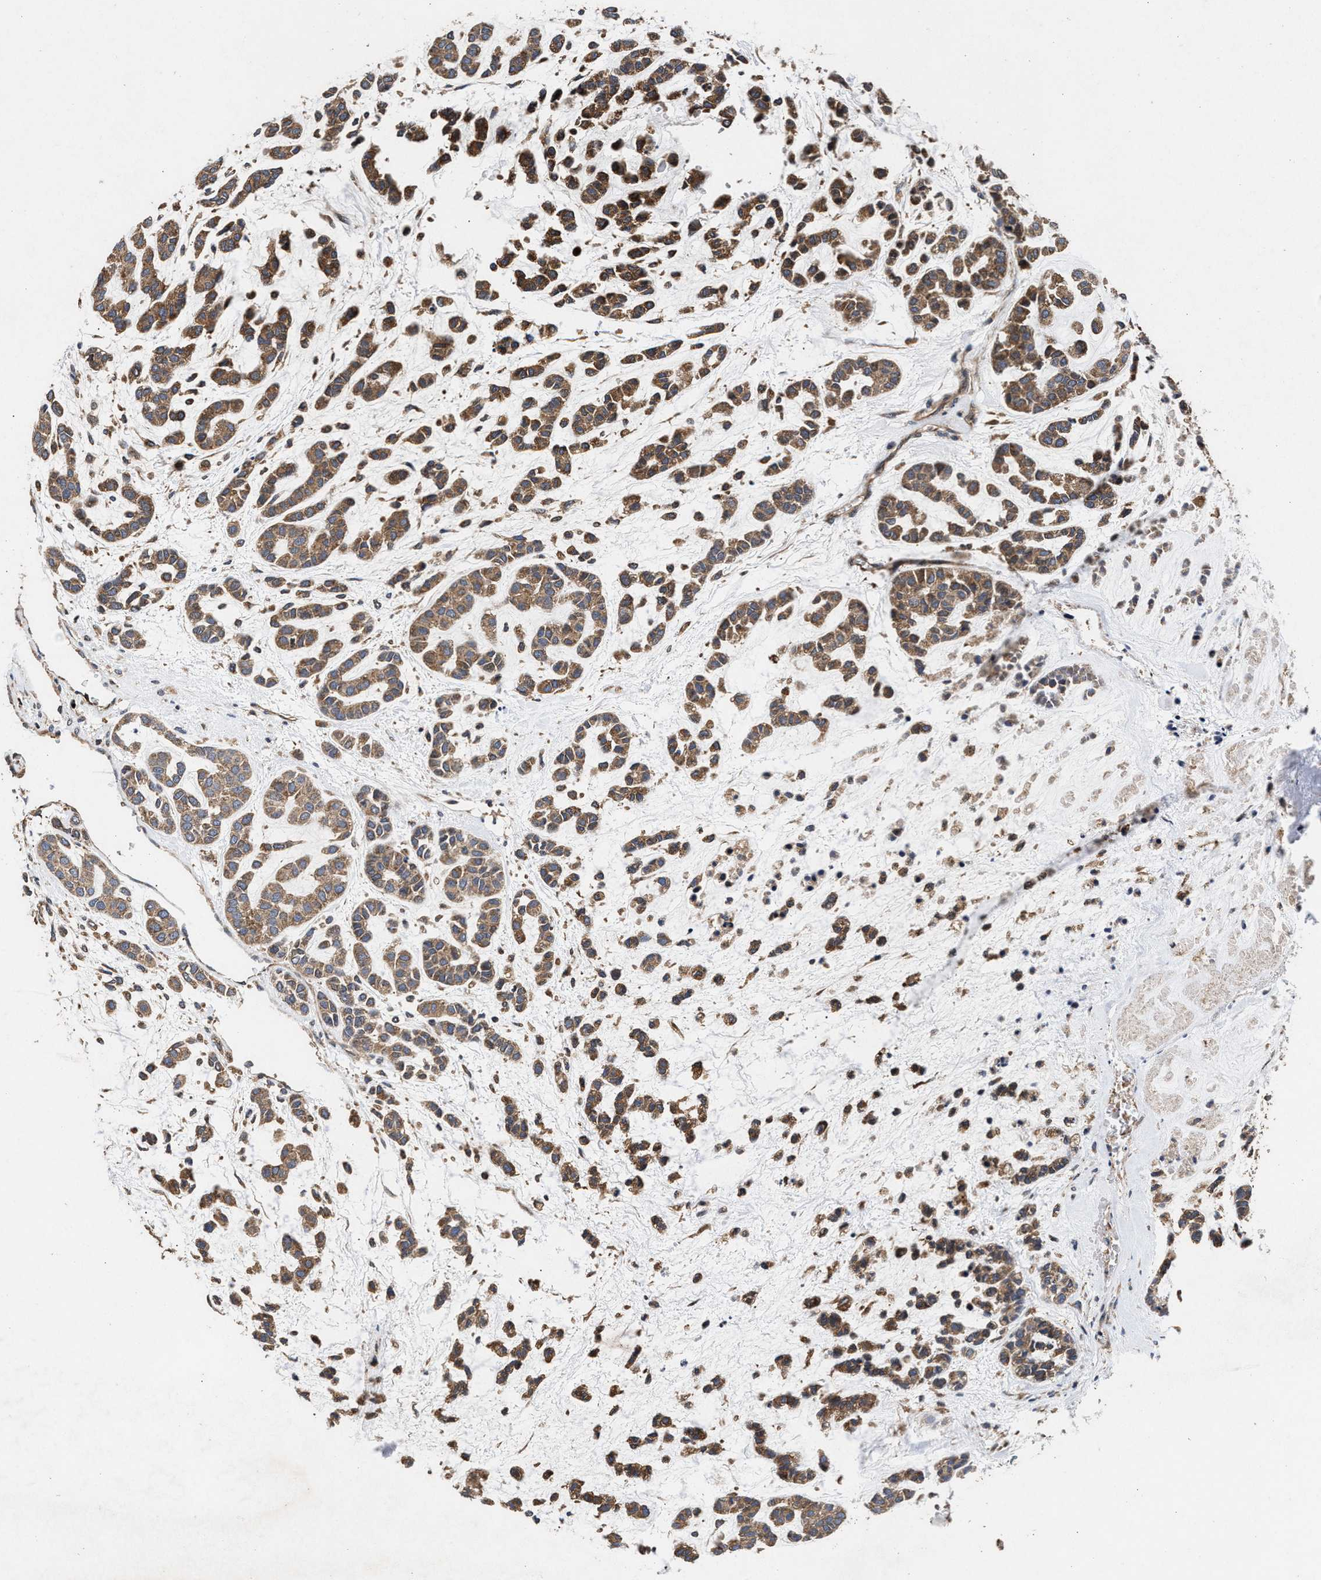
{"staining": {"intensity": "moderate", "quantity": ">75%", "location": "cytoplasmic/membranous"}, "tissue": "head and neck cancer", "cell_type": "Tumor cells", "image_type": "cancer", "snomed": [{"axis": "morphology", "description": "Adenocarcinoma, NOS"}, {"axis": "morphology", "description": "Adenoma, NOS"}, {"axis": "topography", "description": "Head-Neck"}], "caption": "Head and neck cancer tissue shows moderate cytoplasmic/membranous expression in about >75% of tumor cells, visualized by immunohistochemistry.", "gene": "NFKB2", "patient": {"sex": "female", "age": 55}}